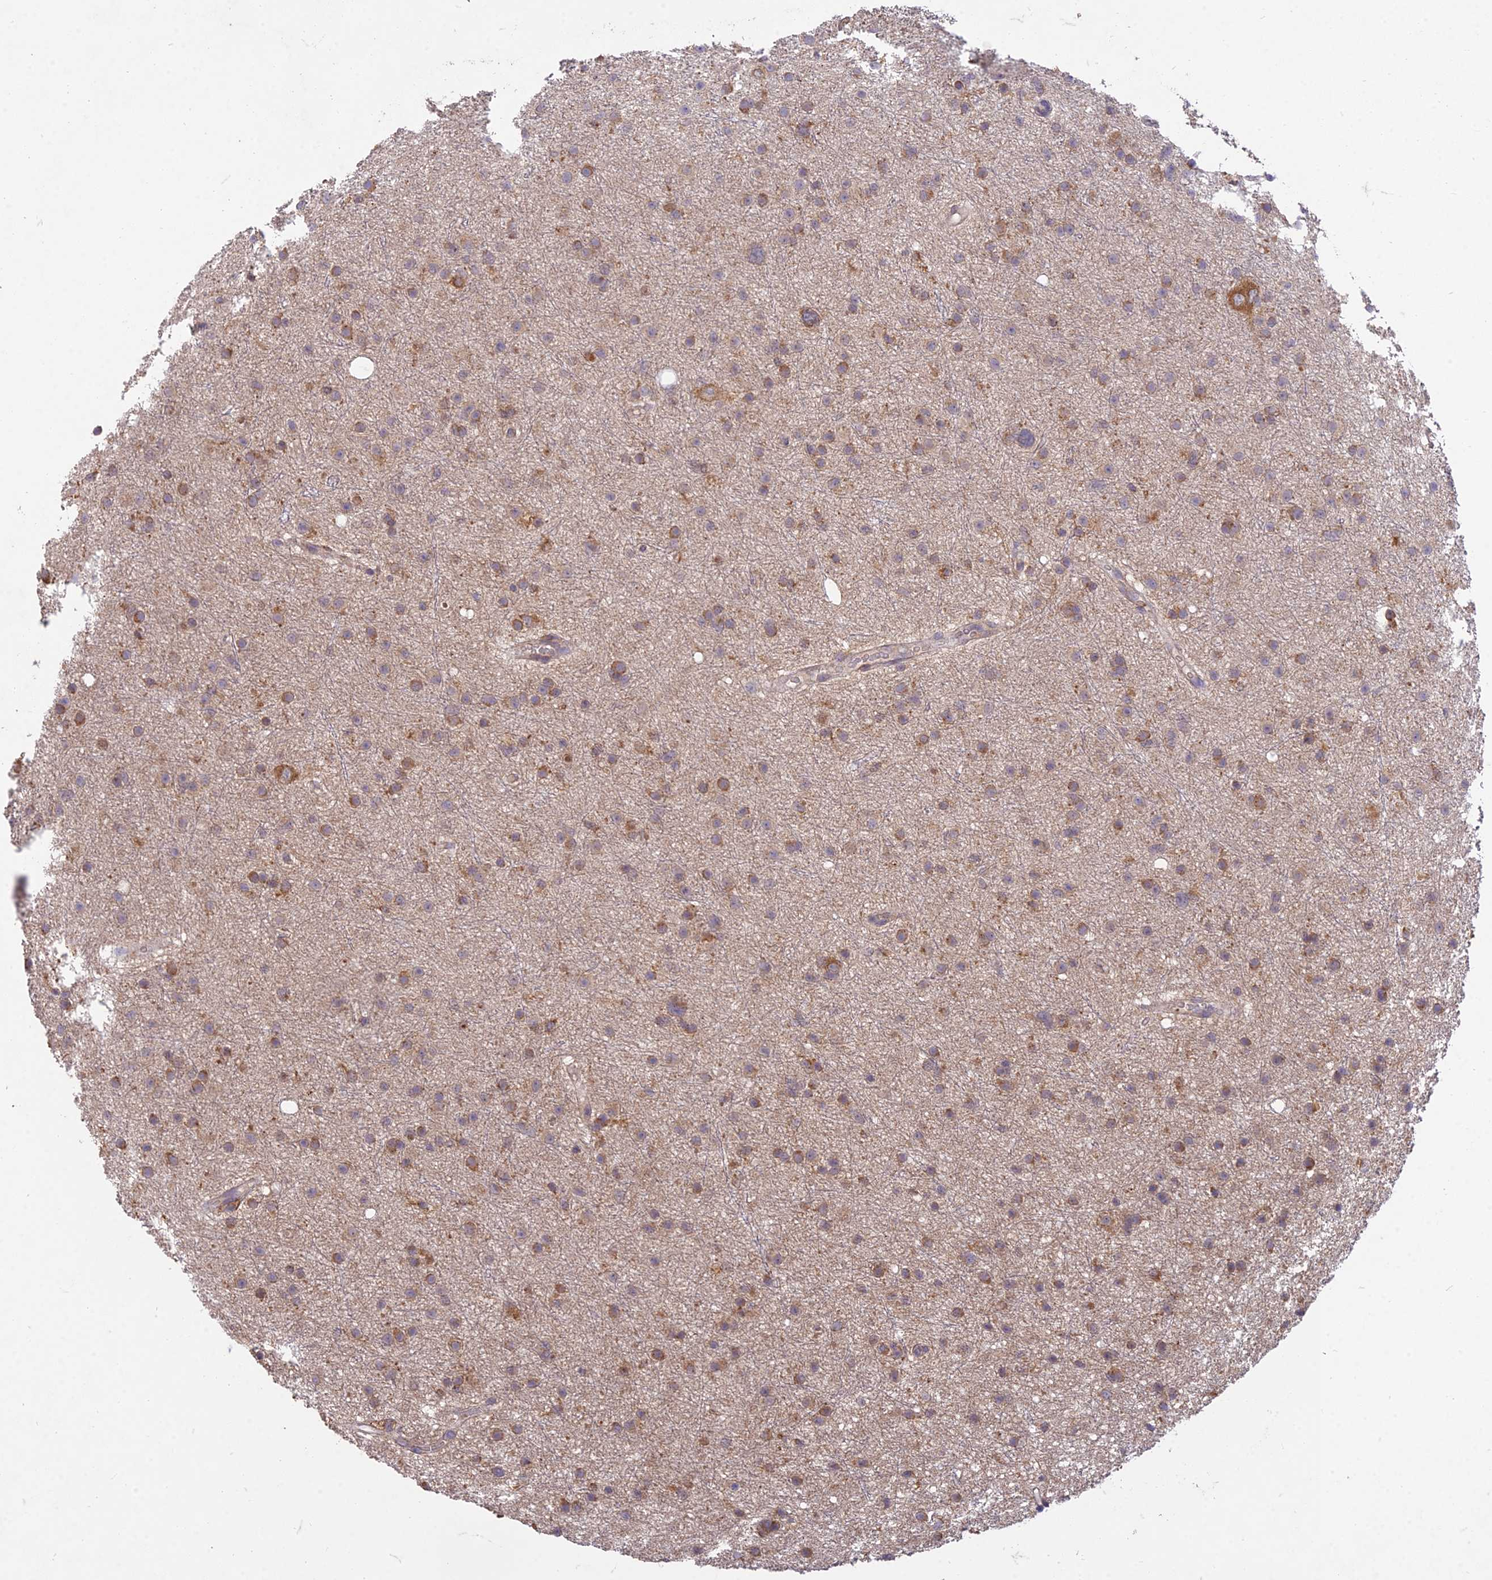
{"staining": {"intensity": "moderate", "quantity": ">75%", "location": "cytoplasmic/membranous"}, "tissue": "glioma", "cell_type": "Tumor cells", "image_type": "cancer", "snomed": [{"axis": "morphology", "description": "Glioma, malignant, Low grade"}, {"axis": "topography", "description": "Cerebral cortex"}], "caption": "Protein analysis of glioma tissue demonstrates moderate cytoplasmic/membranous staining in approximately >75% of tumor cells.", "gene": "NXNL2", "patient": {"sex": "female", "age": 39}}